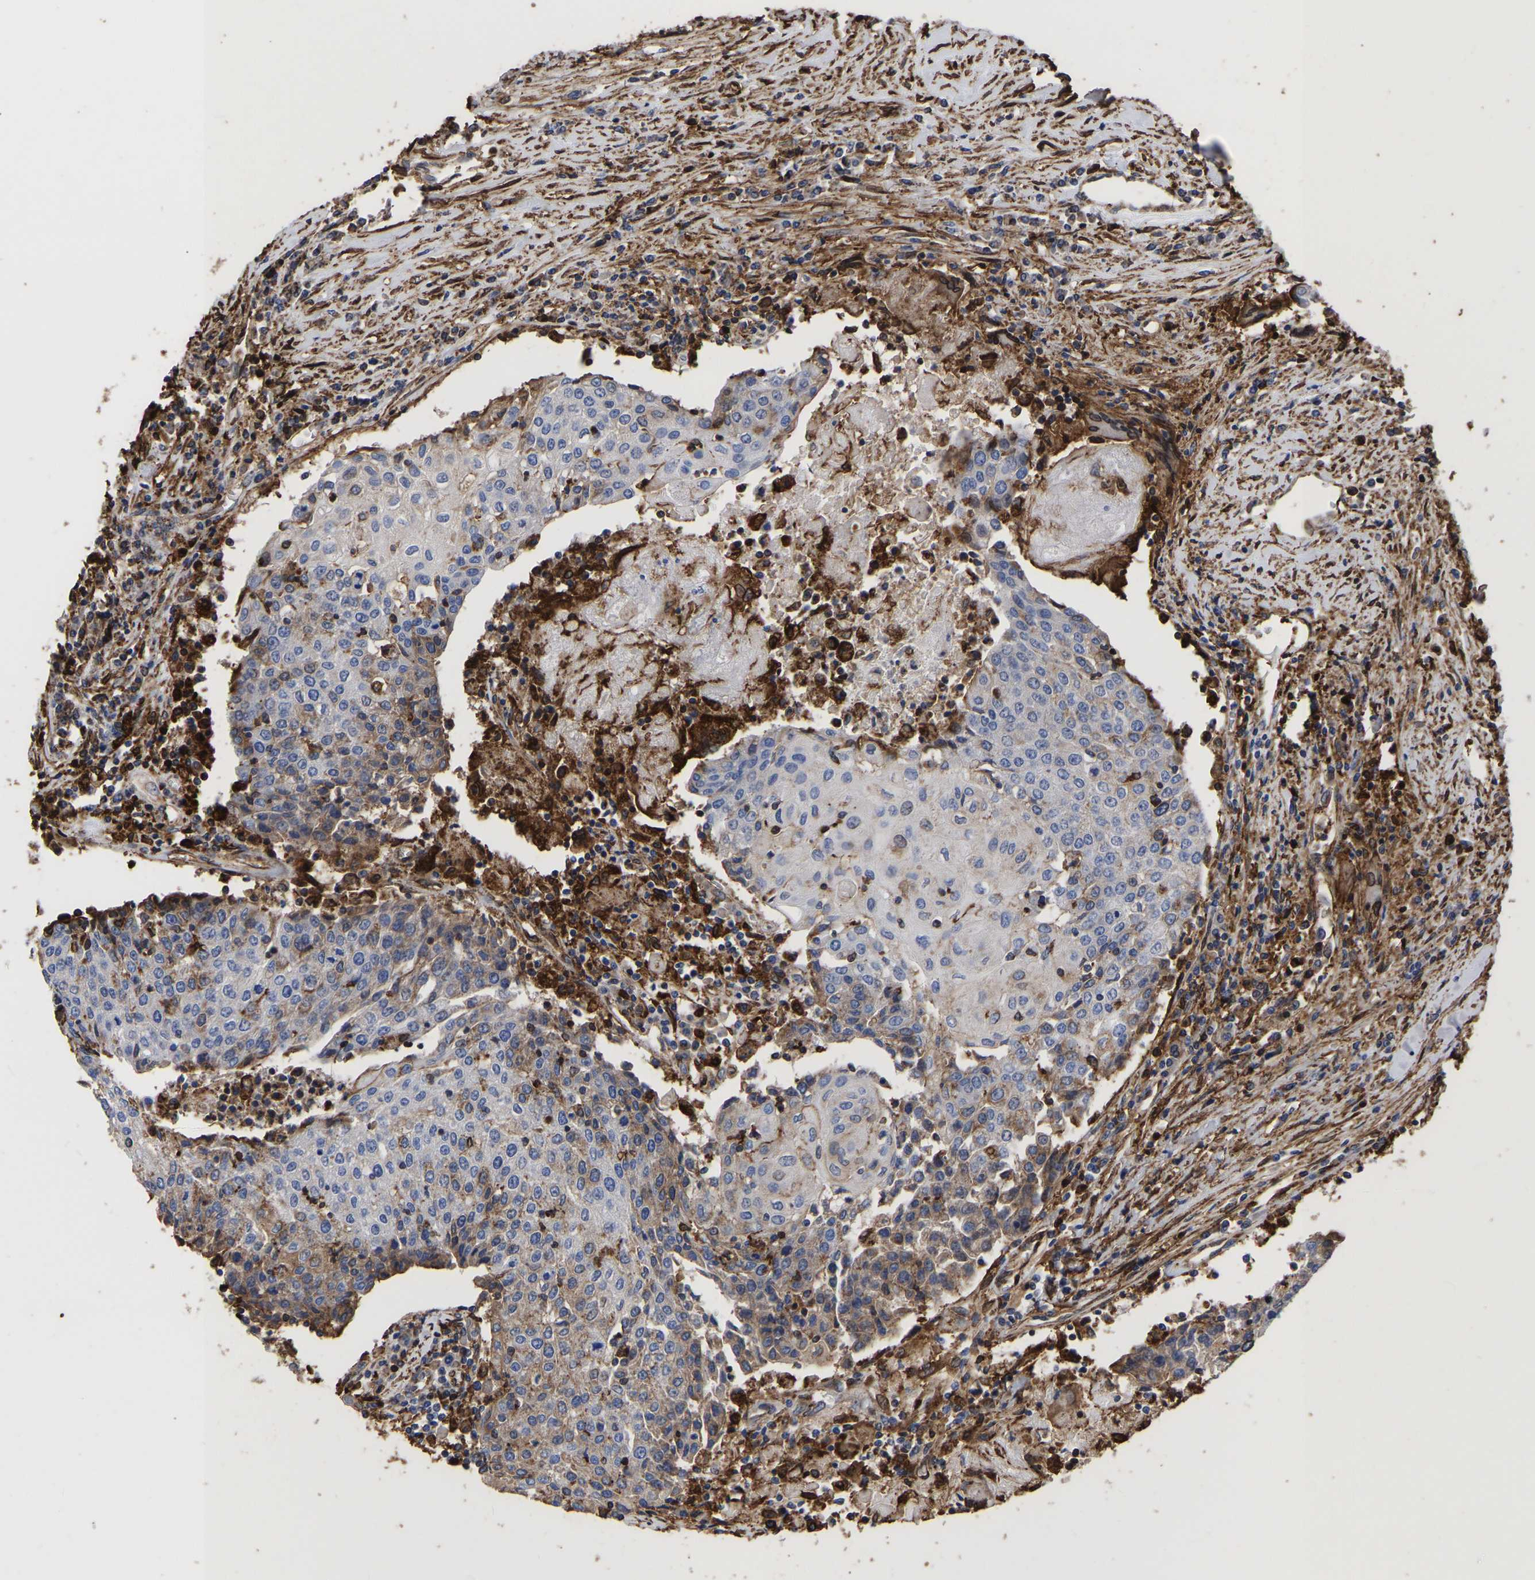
{"staining": {"intensity": "weak", "quantity": "<25%", "location": "cytoplasmic/membranous"}, "tissue": "urothelial cancer", "cell_type": "Tumor cells", "image_type": "cancer", "snomed": [{"axis": "morphology", "description": "Urothelial carcinoma, High grade"}, {"axis": "topography", "description": "Urinary bladder"}], "caption": "A histopathology image of human urothelial carcinoma (high-grade) is negative for staining in tumor cells.", "gene": "LIF", "patient": {"sex": "female", "age": 85}}